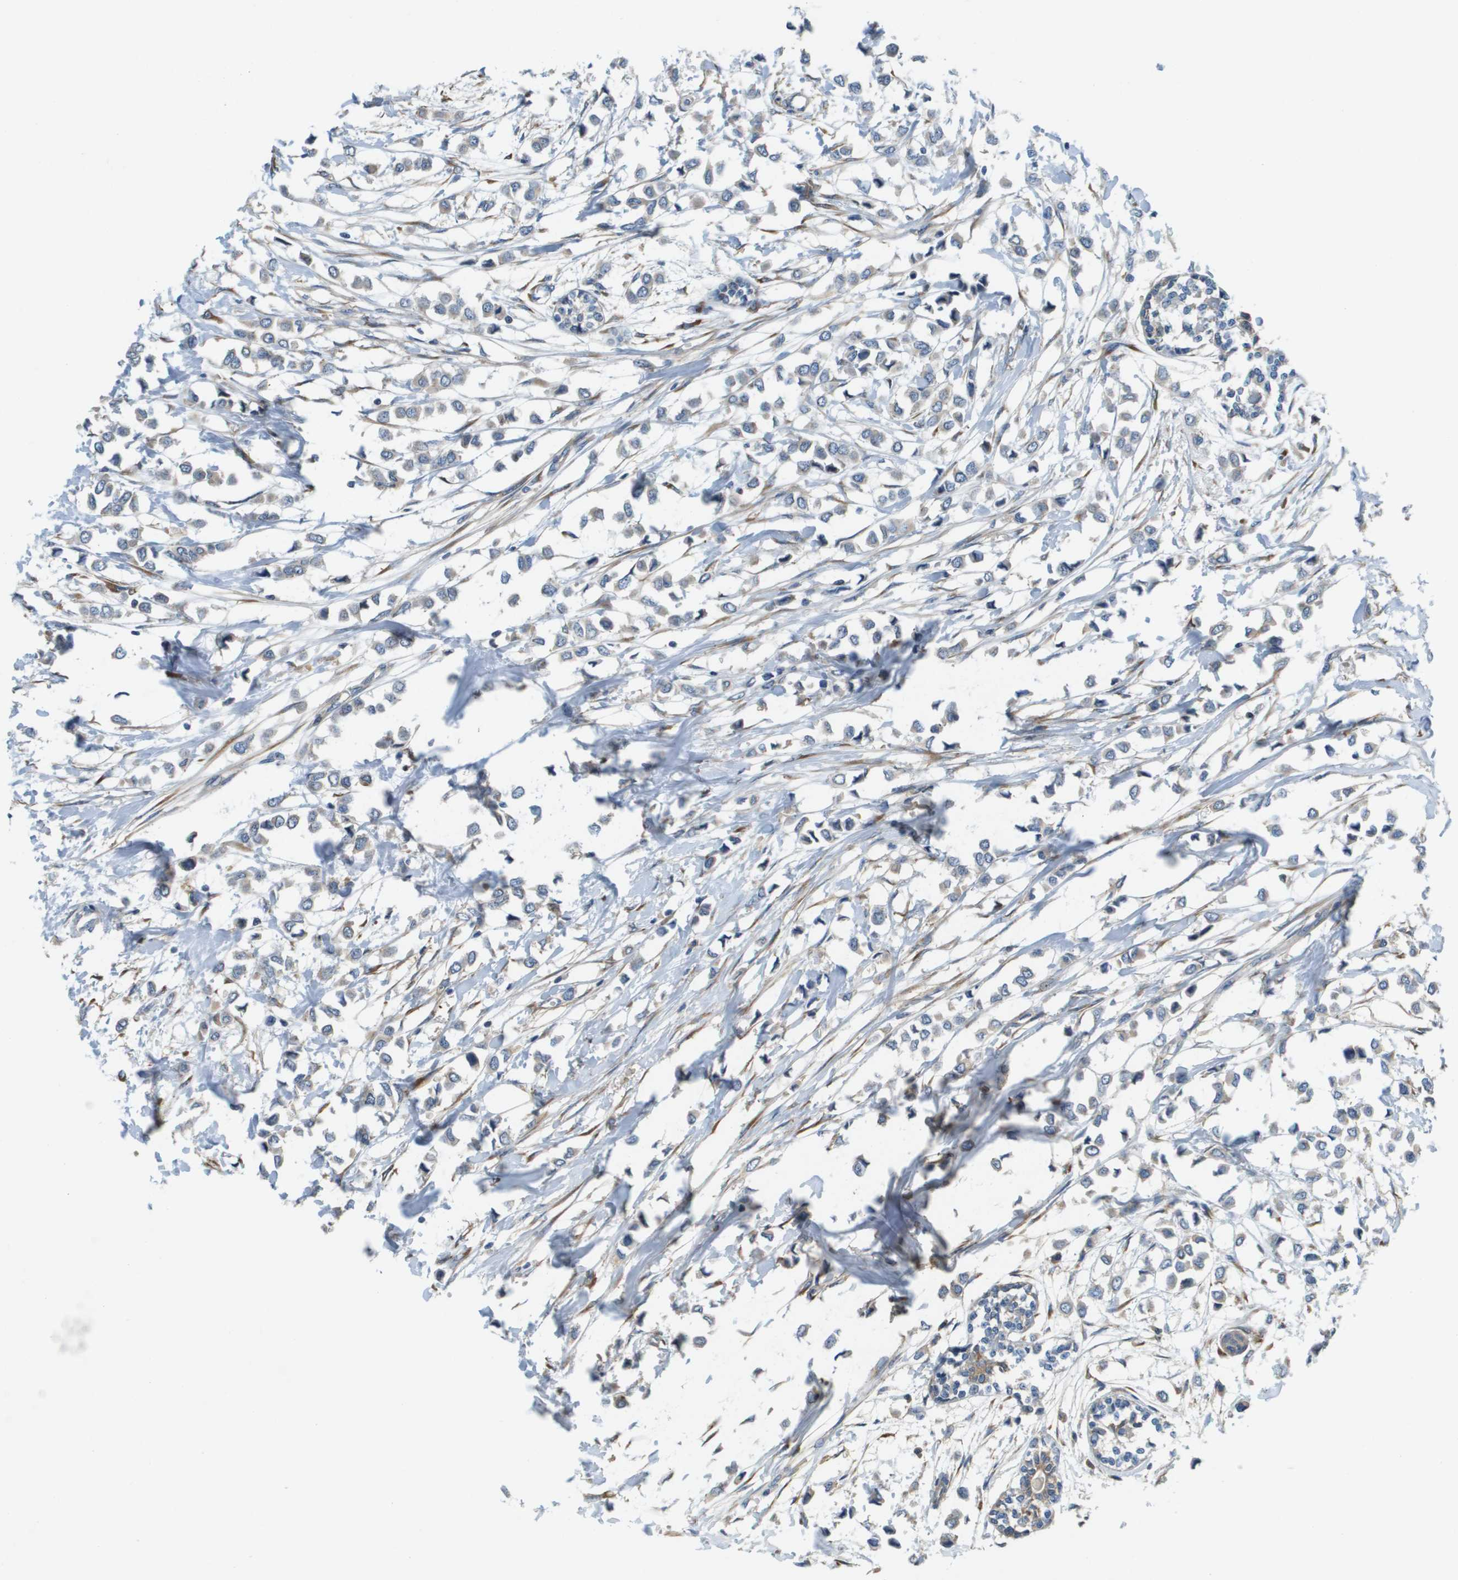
{"staining": {"intensity": "weak", "quantity": "<25%", "location": "cytoplasmic/membranous"}, "tissue": "breast cancer", "cell_type": "Tumor cells", "image_type": "cancer", "snomed": [{"axis": "morphology", "description": "Lobular carcinoma"}, {"axis": "topography", "description": "Breast"}], "caption": "Immunohistochemistry histopathology image of breast cancer stained for a protein (brown), which reveals no staining in tumor cells.", "gene": "SAMSN1", "patient": {"sex": "female", "age": 51}}